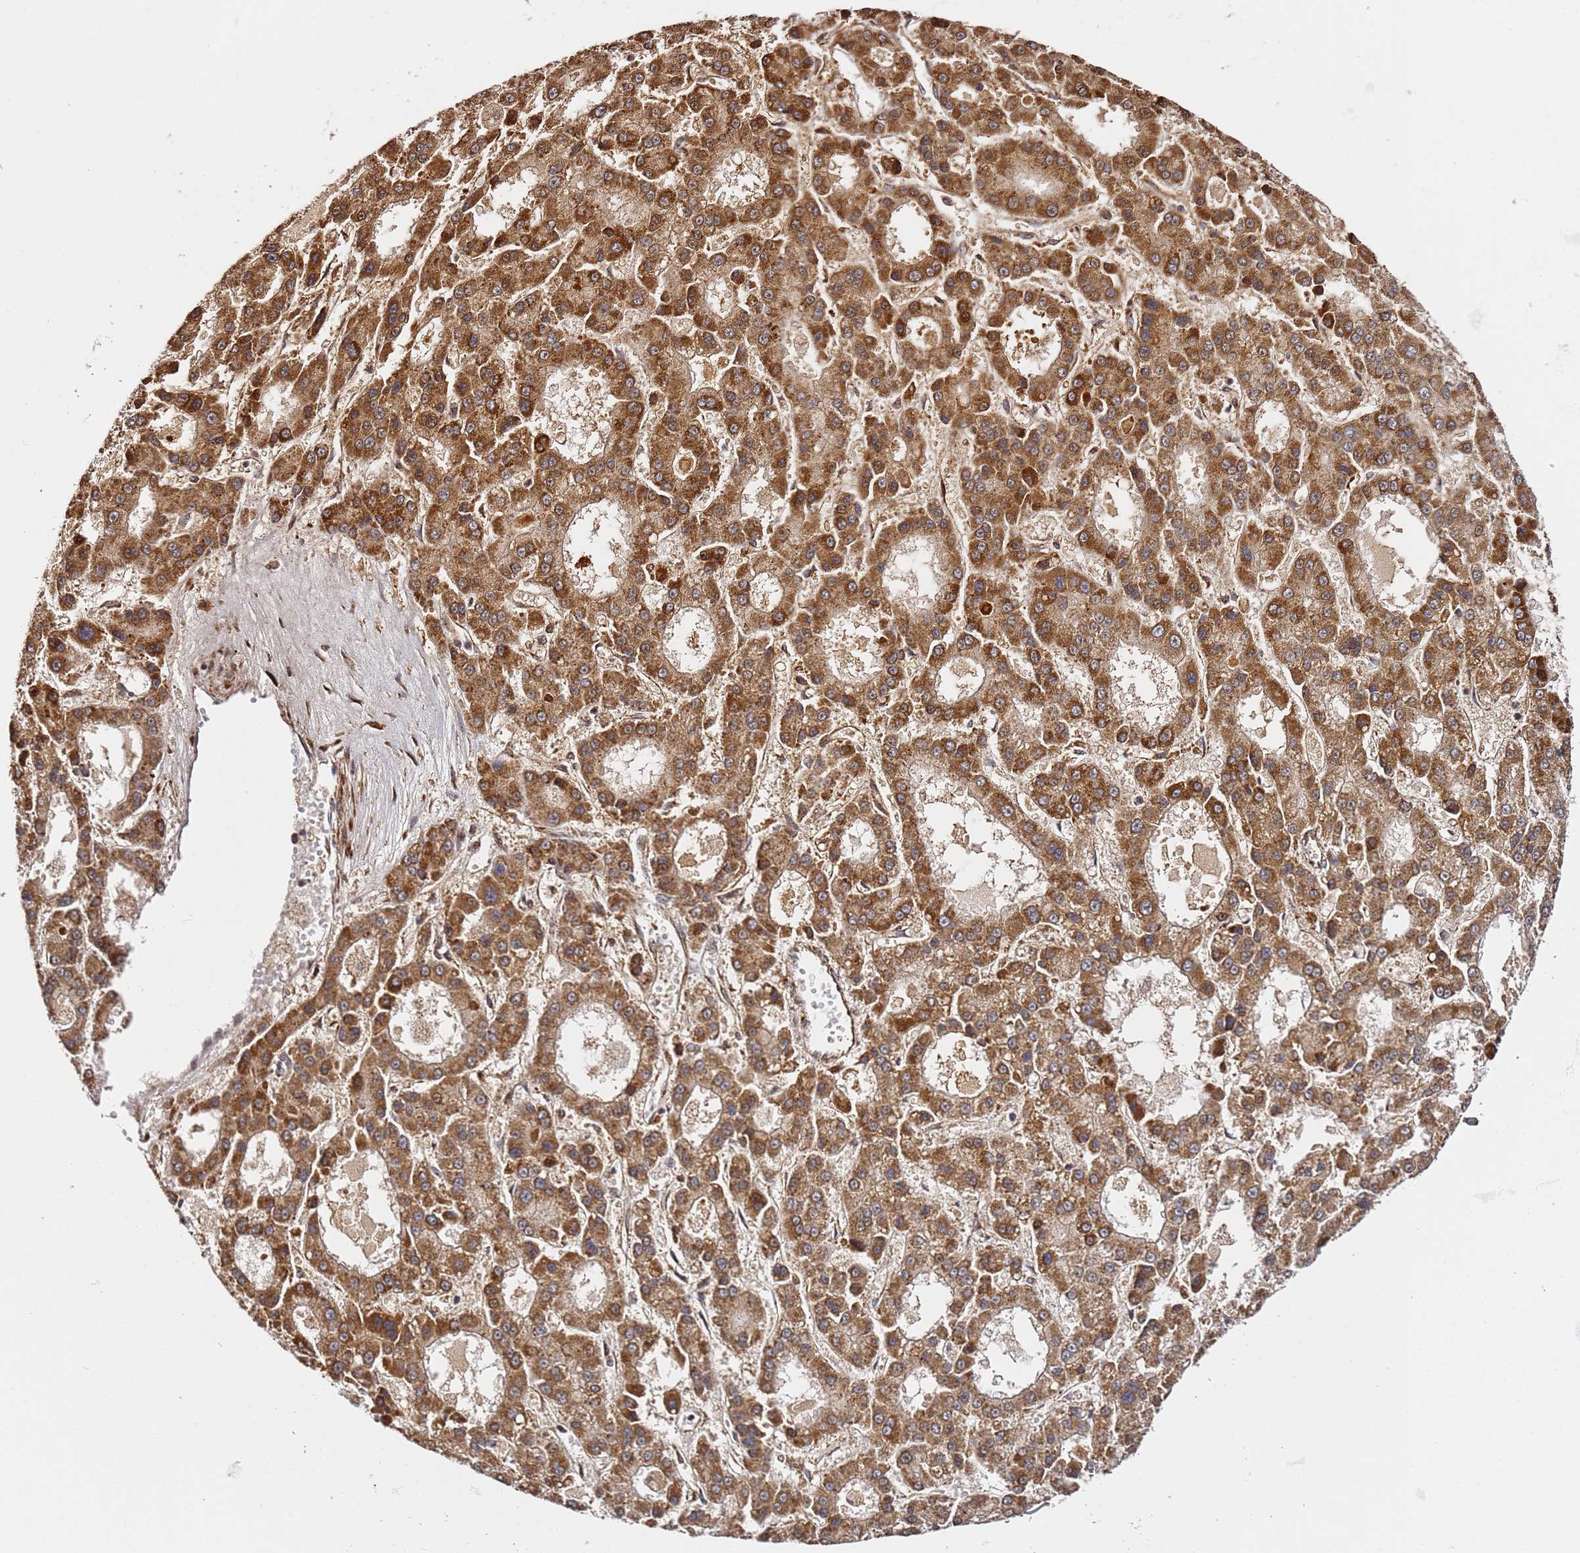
{"staining": {"intensity": "moderate", "quantity": ">75%", "location": "cytoplasmic/membranous"}, "tissue": "liver cancer", "cell_type": "Tumor cells", "image_type": "cancer", "snomed": [{"axis": "morphology", "description": "Carcinoma, Hepatocellular, NOS"}, {"axis": "topography", "description": "Liver"}], "caption": "Liver hepatocellular carcinoma stained with DAB (3,3'-diaminobenzidine) immunohistochemistry (IHC) demonstrates medium levels of moderate cytoplasmic/membranous positivity in approximately >75% of tumor cells.", "gene": "SMOX", "patient": {"sex": "male", "age": 70}}